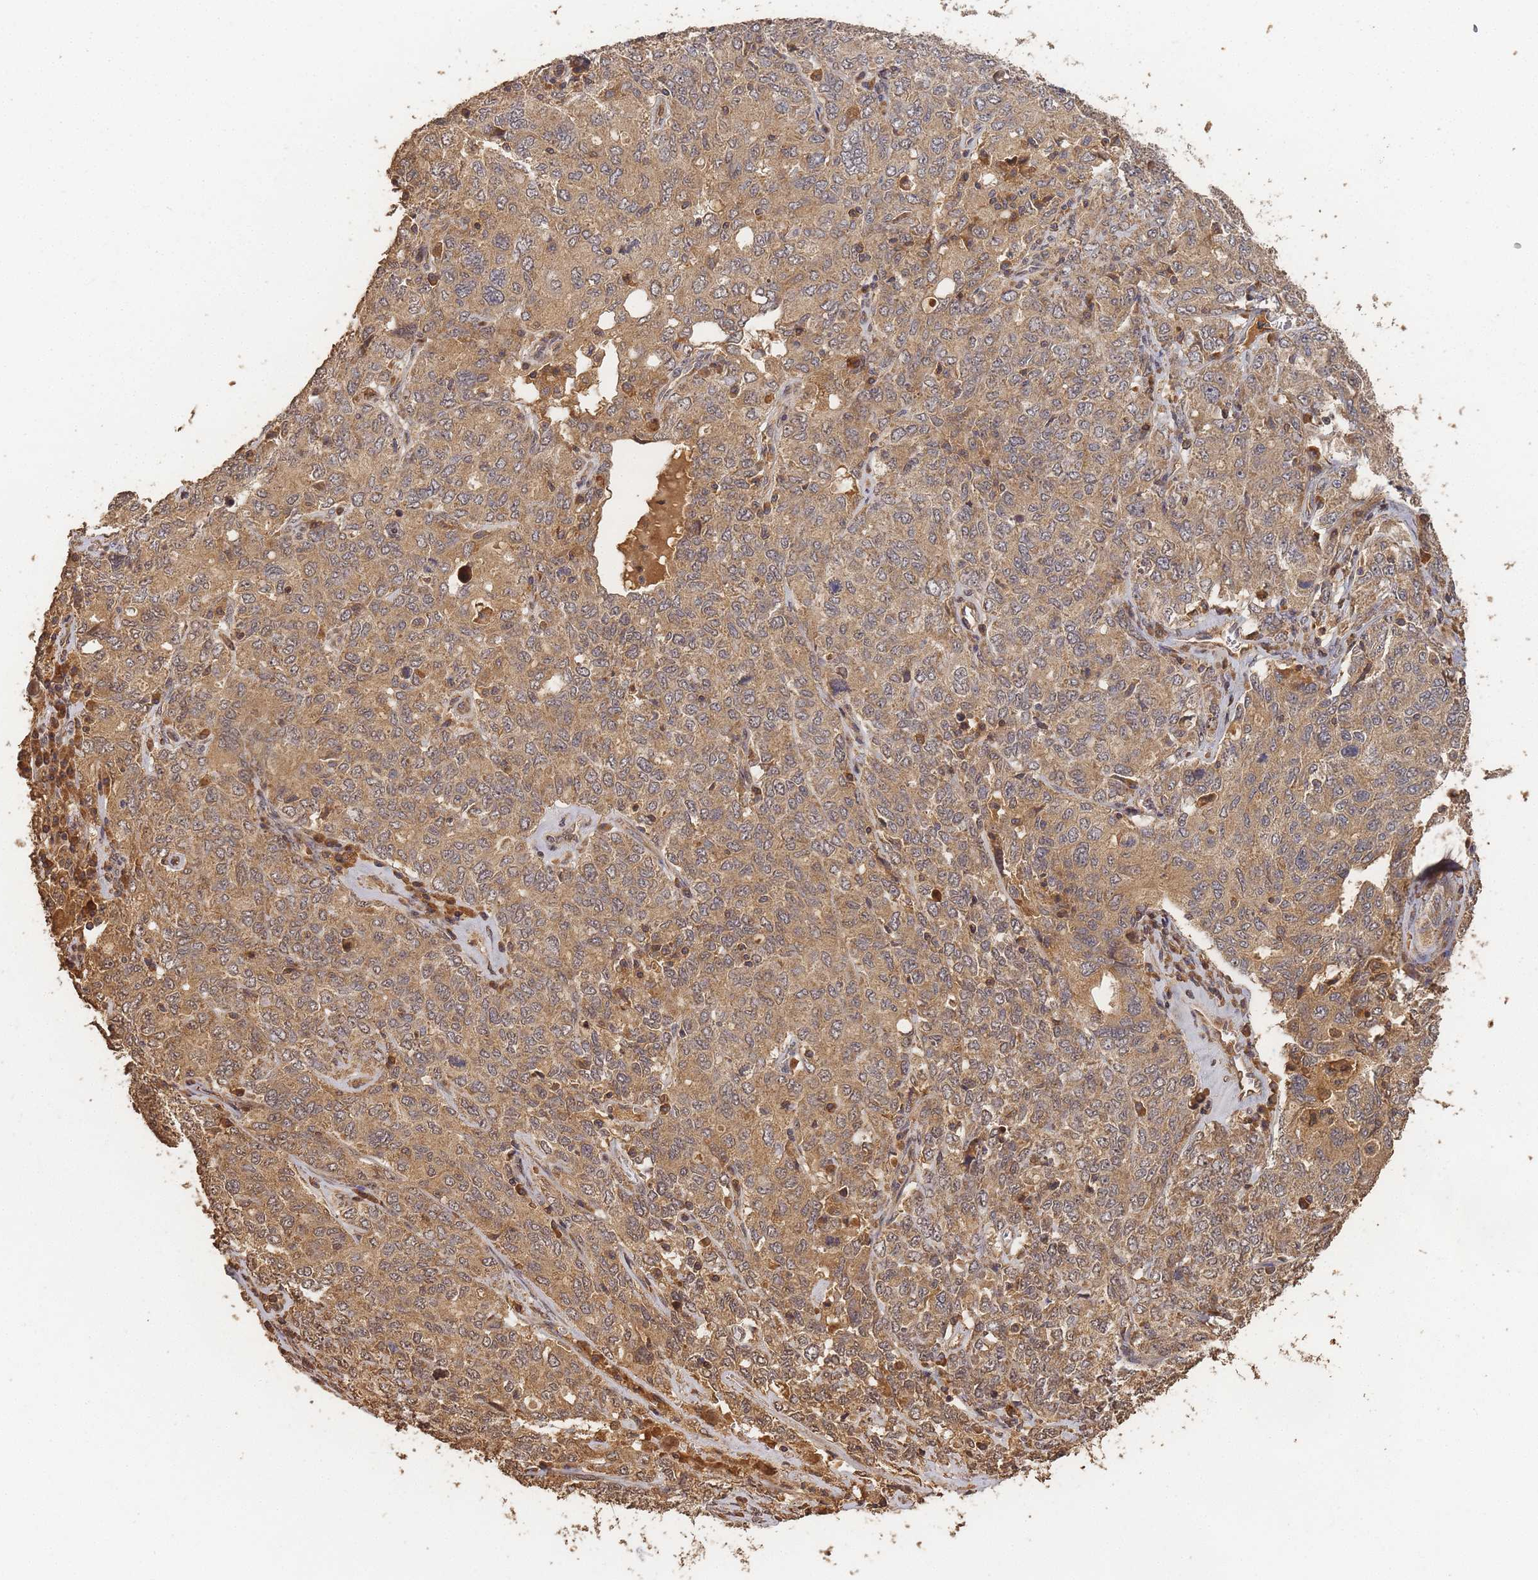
{"staining": {"intensity": "weak", "quantity": ">75%", "location": "cytoplasmic/membranous"}, "tissue": "ovarian cancer", "cell_type": "Tumor cells", "image_type": "cancer", "snomed": [{"axis": "morphology", "description": "Carcinoma, endometroid"}, {"axis": "topography", "description": "Ovary"}], "caption": "IHC histopathology image of neoplastic tissue: human endometroid carcinoma (ovarian) stained using immunohistochemistry (IHC) exhibits low levels of weak protein expression localized specifically in the cytoplasmic/membranous of tumor cells, appearing as a cytoplasmic/membranous brown color.", "gene": "ALKBH1", "patient": {"sex": "female", "age": 62}}